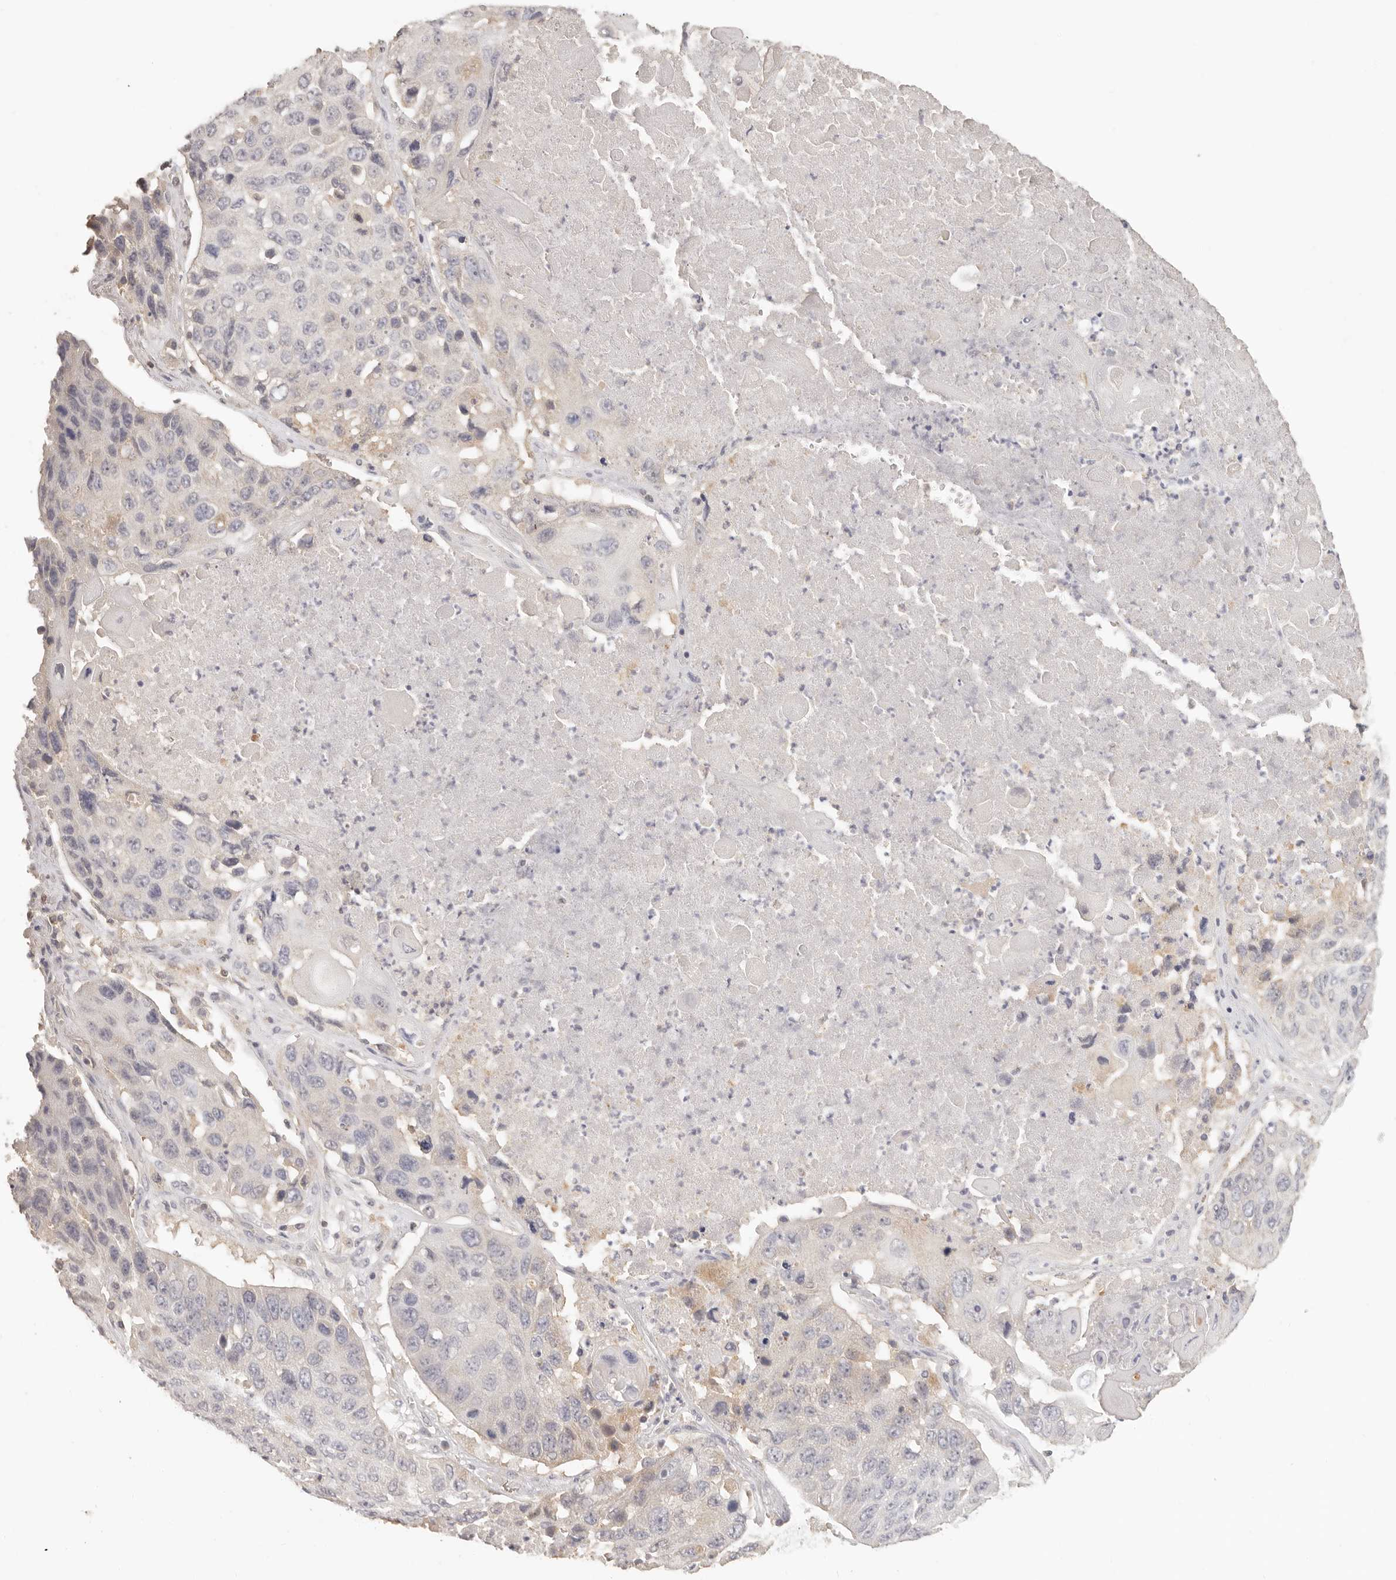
{"staining": {"intensity": "weak", "quantity": "<25%", "location": "cytoplasmic/membranous"}, "tissue": "lung cancer", "cell_type": "Tumor cells", "image_type": "cancer", "snomed": [{"axis": "morphology", "description": "Squamous cell carcinoma, NOS"}, {"axis": "topography", "description": "Lung"}], "caption": "Tumor cells are negative for protein expression in human lung squamous cell carcinoma.", "gene": "CSK", "patient": {"sex": "male", "age": 61}}